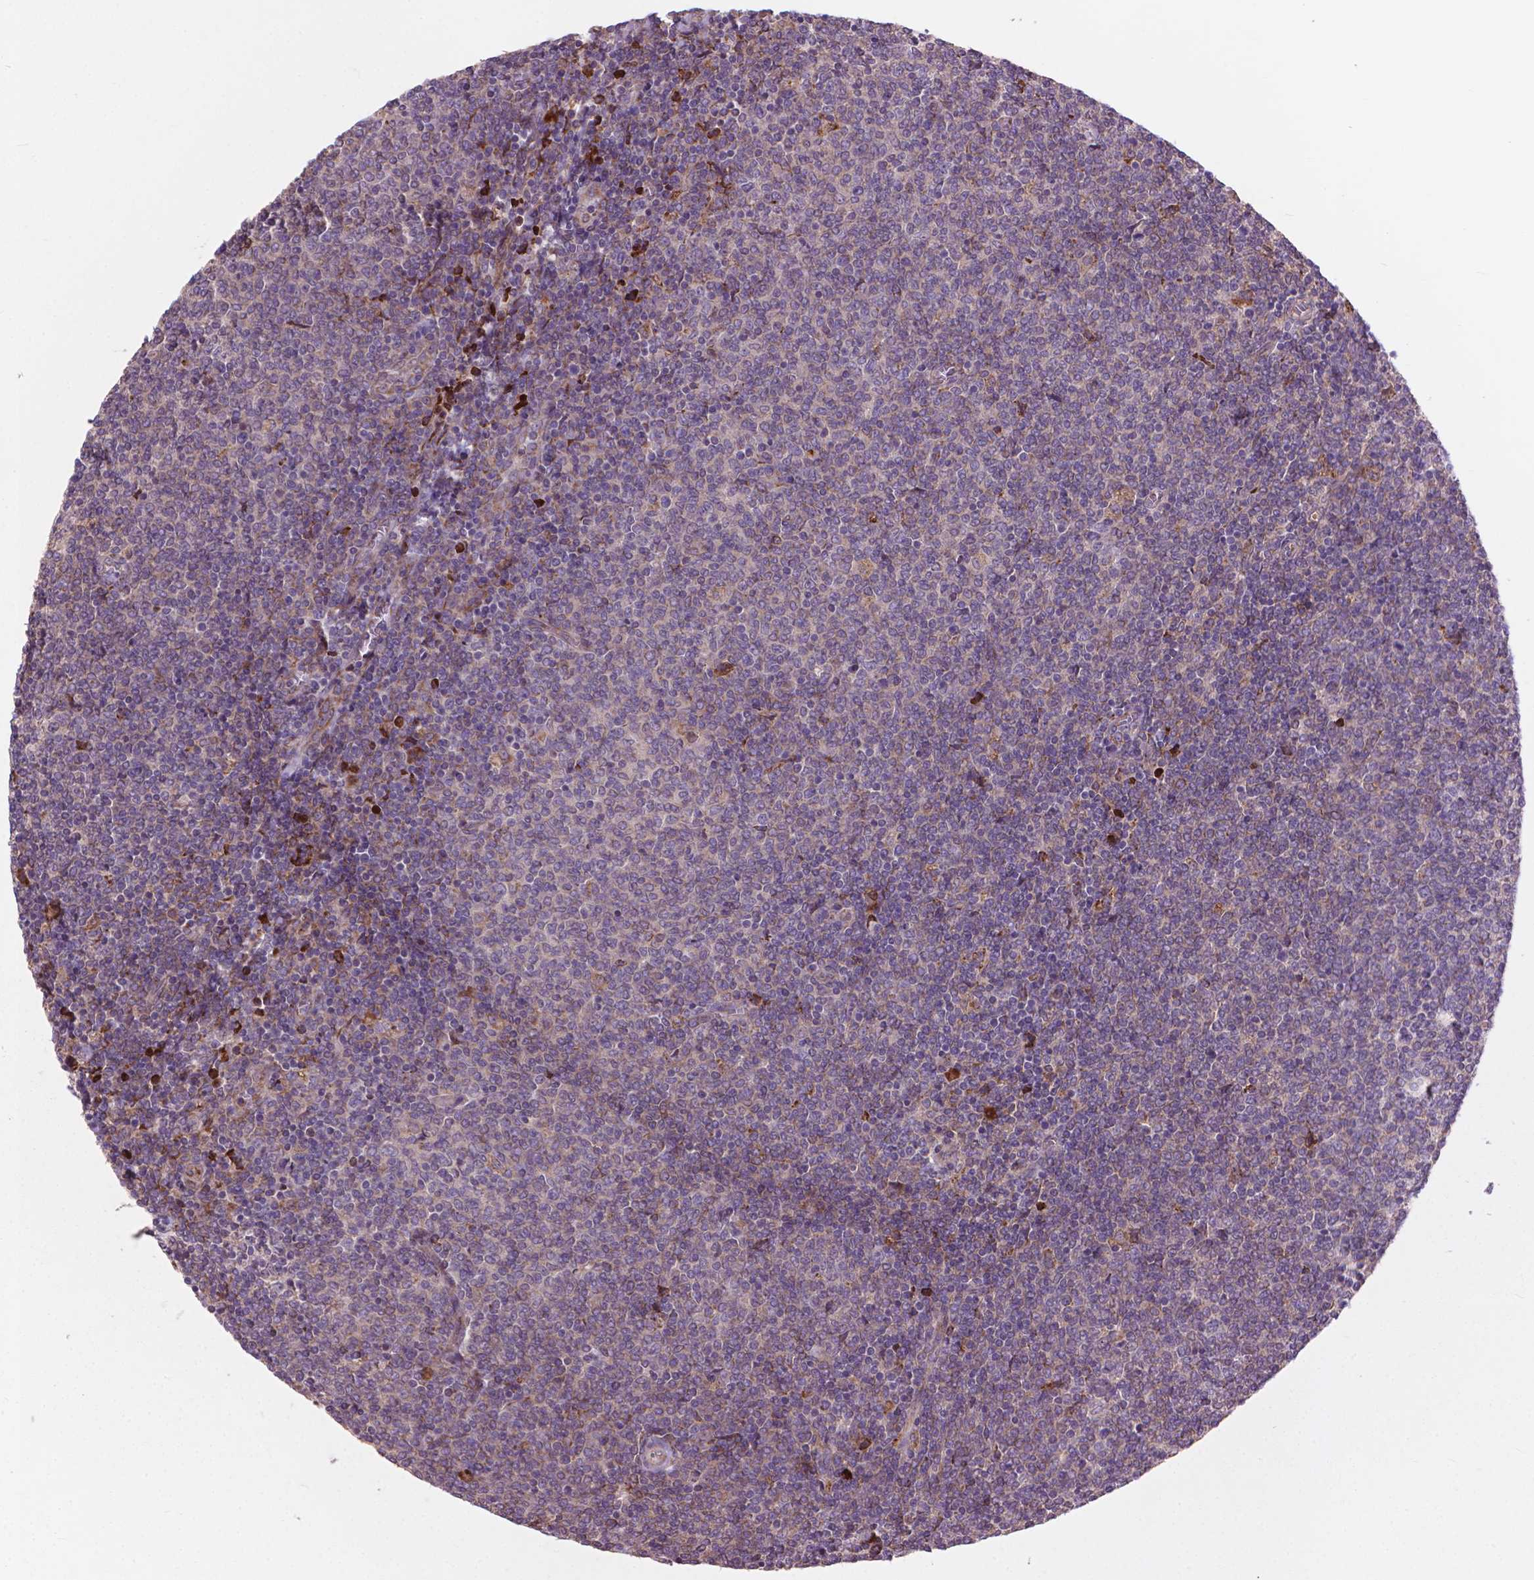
{"staining": {"intensity": "negative", "quantity": "none", "location": "none"}, "tissue": "lymphoma", "cell_type": "Tumor cells", "image_type": "cancer", "snomed": [{"axis": "morphology", "description": "Malignant lymphoma, non-Hodgkin's type, Low grade"}, {"axis": "topography", "description": "Lymph node"}], "caption": "High magnification brightfield microscopy of low-grade malignant lymphoma, non-Hodgkin's type stained with DAB (brown) and counterstained with hematoxylin (blue): tumor cells show no significant positivity.", "gene": "MYH14", "patient": {"sex": "male", "age": 52}}